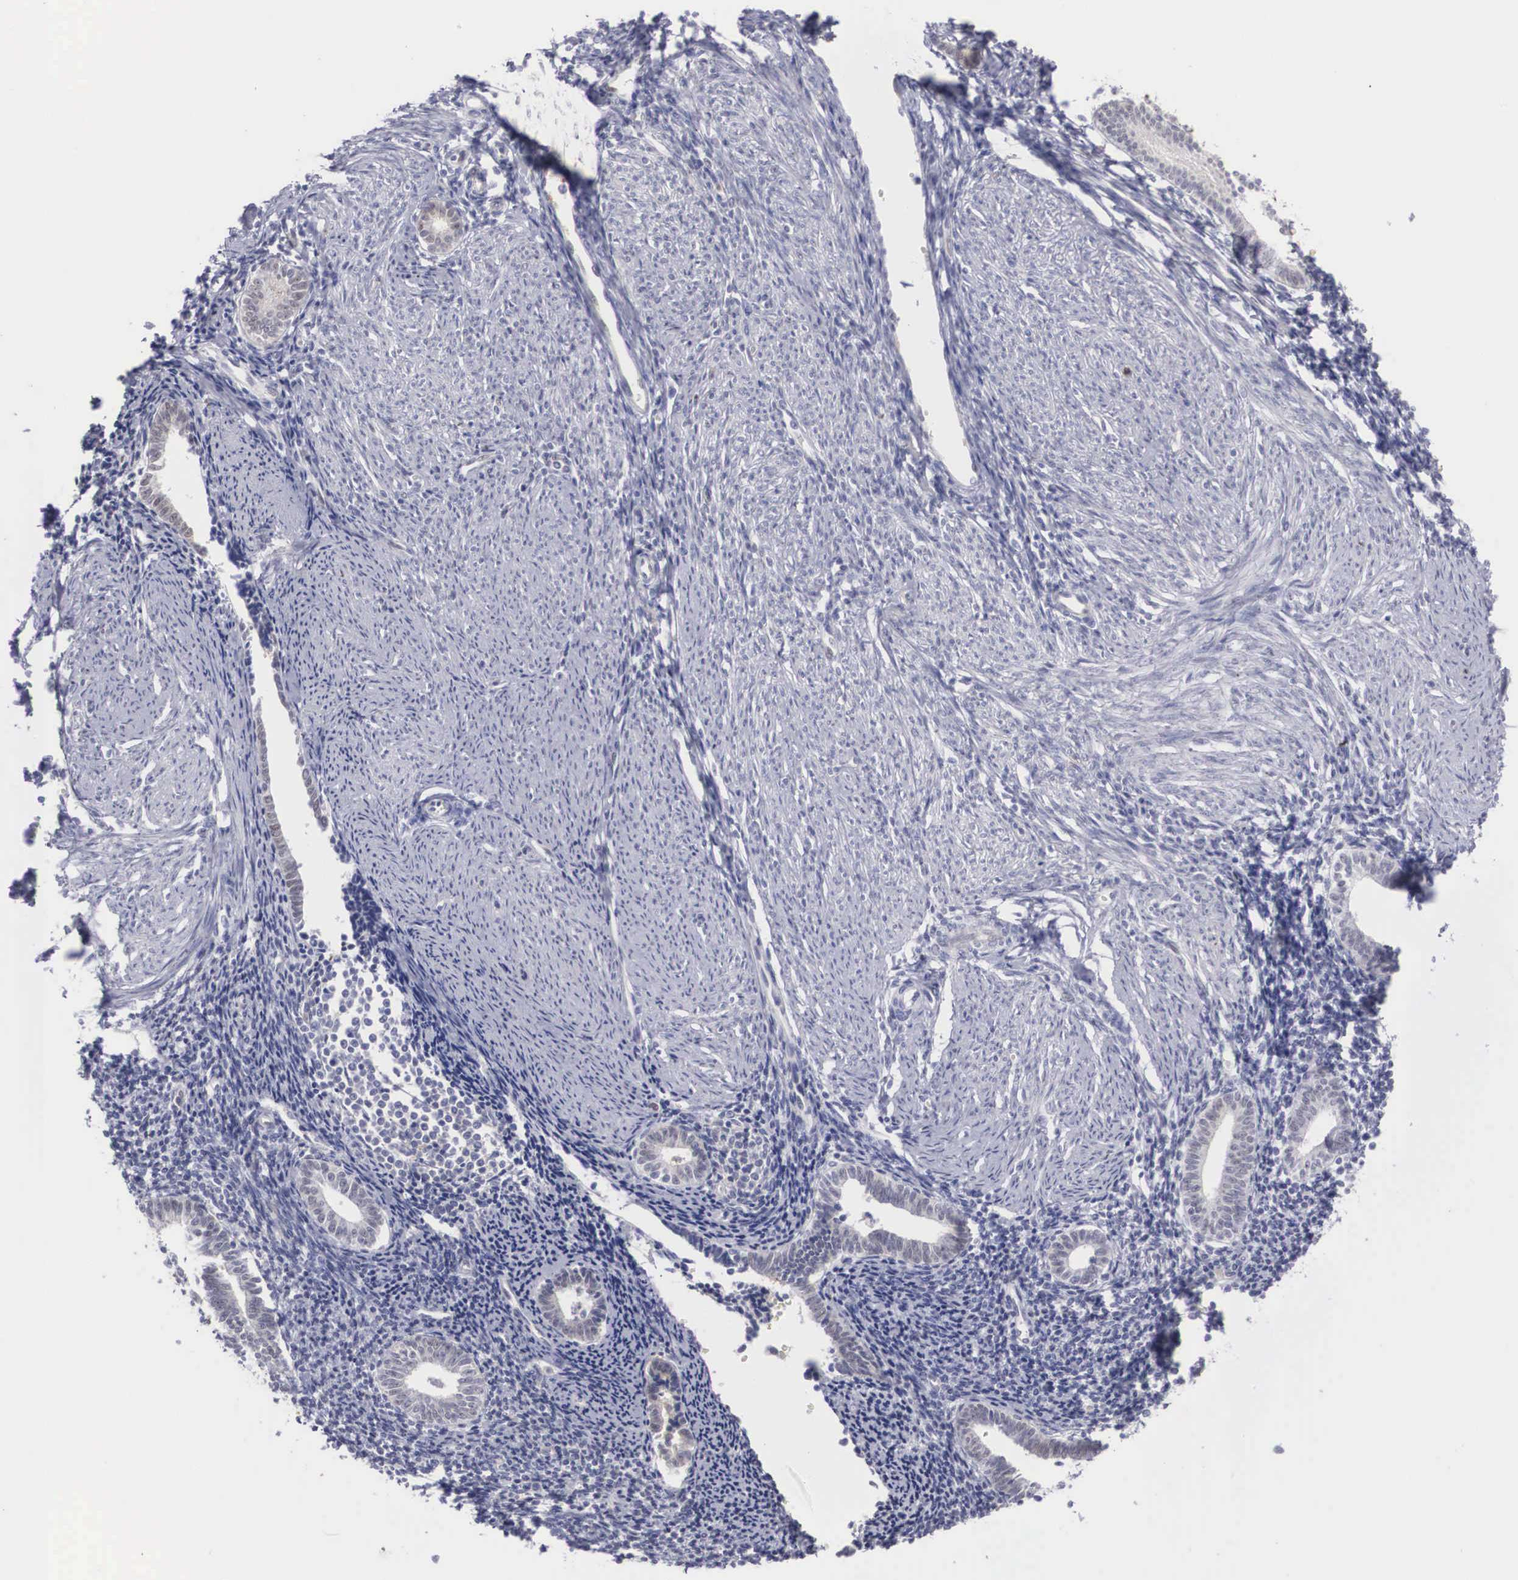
{"staining": {"intensity": "negative", "quantity": "none", "location": "none"}, "tissue": "endometrium", "cell_type": "Cells in endometrial stroma", "image_type": "normal", "snomed": [{"axis": "morphology", "description": "Normal tissue, NOS"}, {"axis": "topography", "description": "Endometrium"}], "caption": "Endometrium stained for a protein using immunohistochemistry (IHC) shows no staining cells in endometrial stroma.", "gene": "RBPJ", "patient": {"sex": "female", "age": 52}}